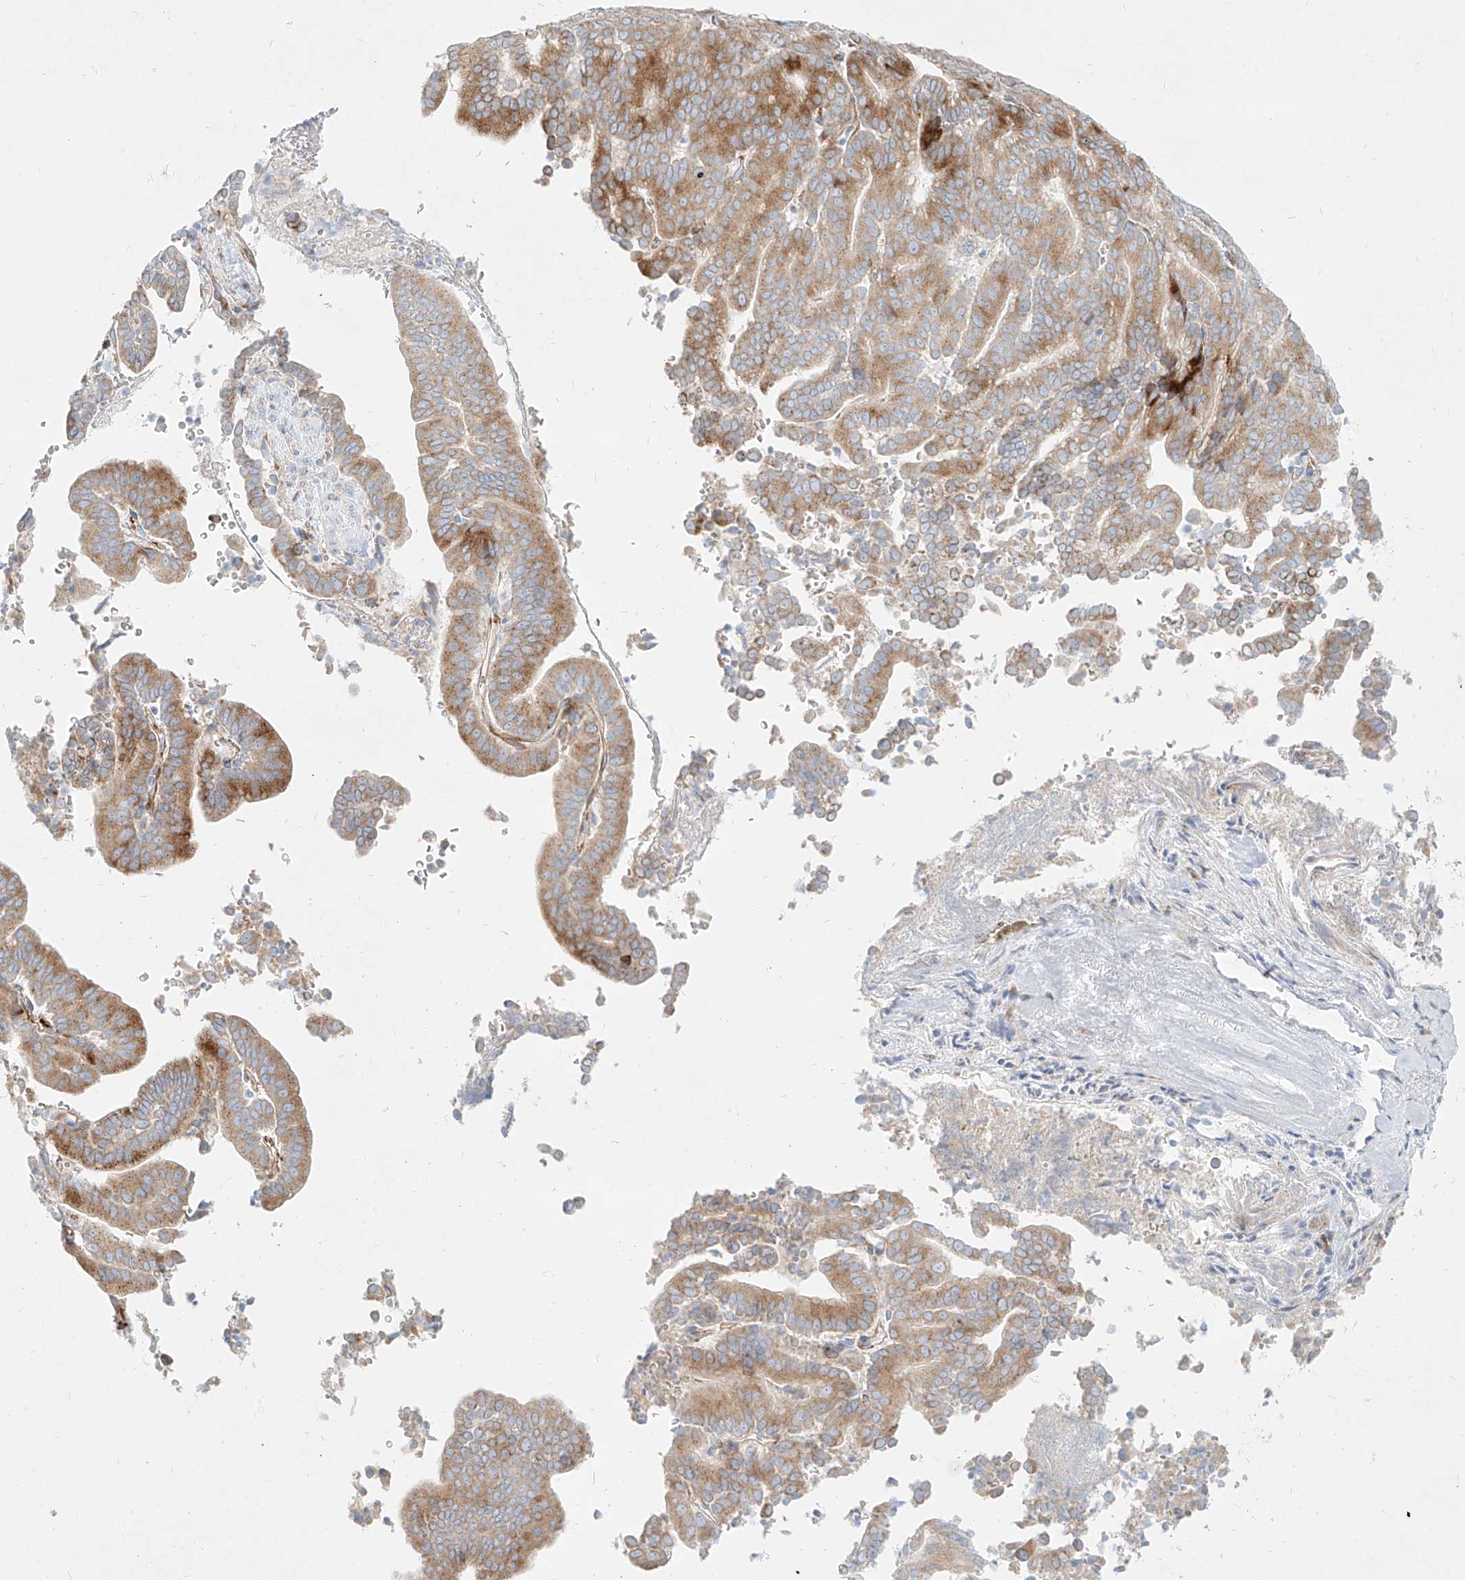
{"staining": {"intensity": "moderate", "quantity": ">75%", "location": "cytoplasmic/membranous"}, "tissue": "liver cancer", "cell_type": "Tumor cells", "image_type": "cancer", "snomed": [{"axis": "morphology", "description": "Cholangiocarcinoma"}, {"axis": "topography", "description": "Liver"}], "caption": "This micrograph exhibits liver cholangiocarcinoma stained with IHC to label a protein in brown. The cytoplasmic/membranous of tumor cells show moderate positivity for the protein. Nuclei are counter-stained blue.", "gene": "MTX2", "patient": {"sex": "female", "age": 75}}